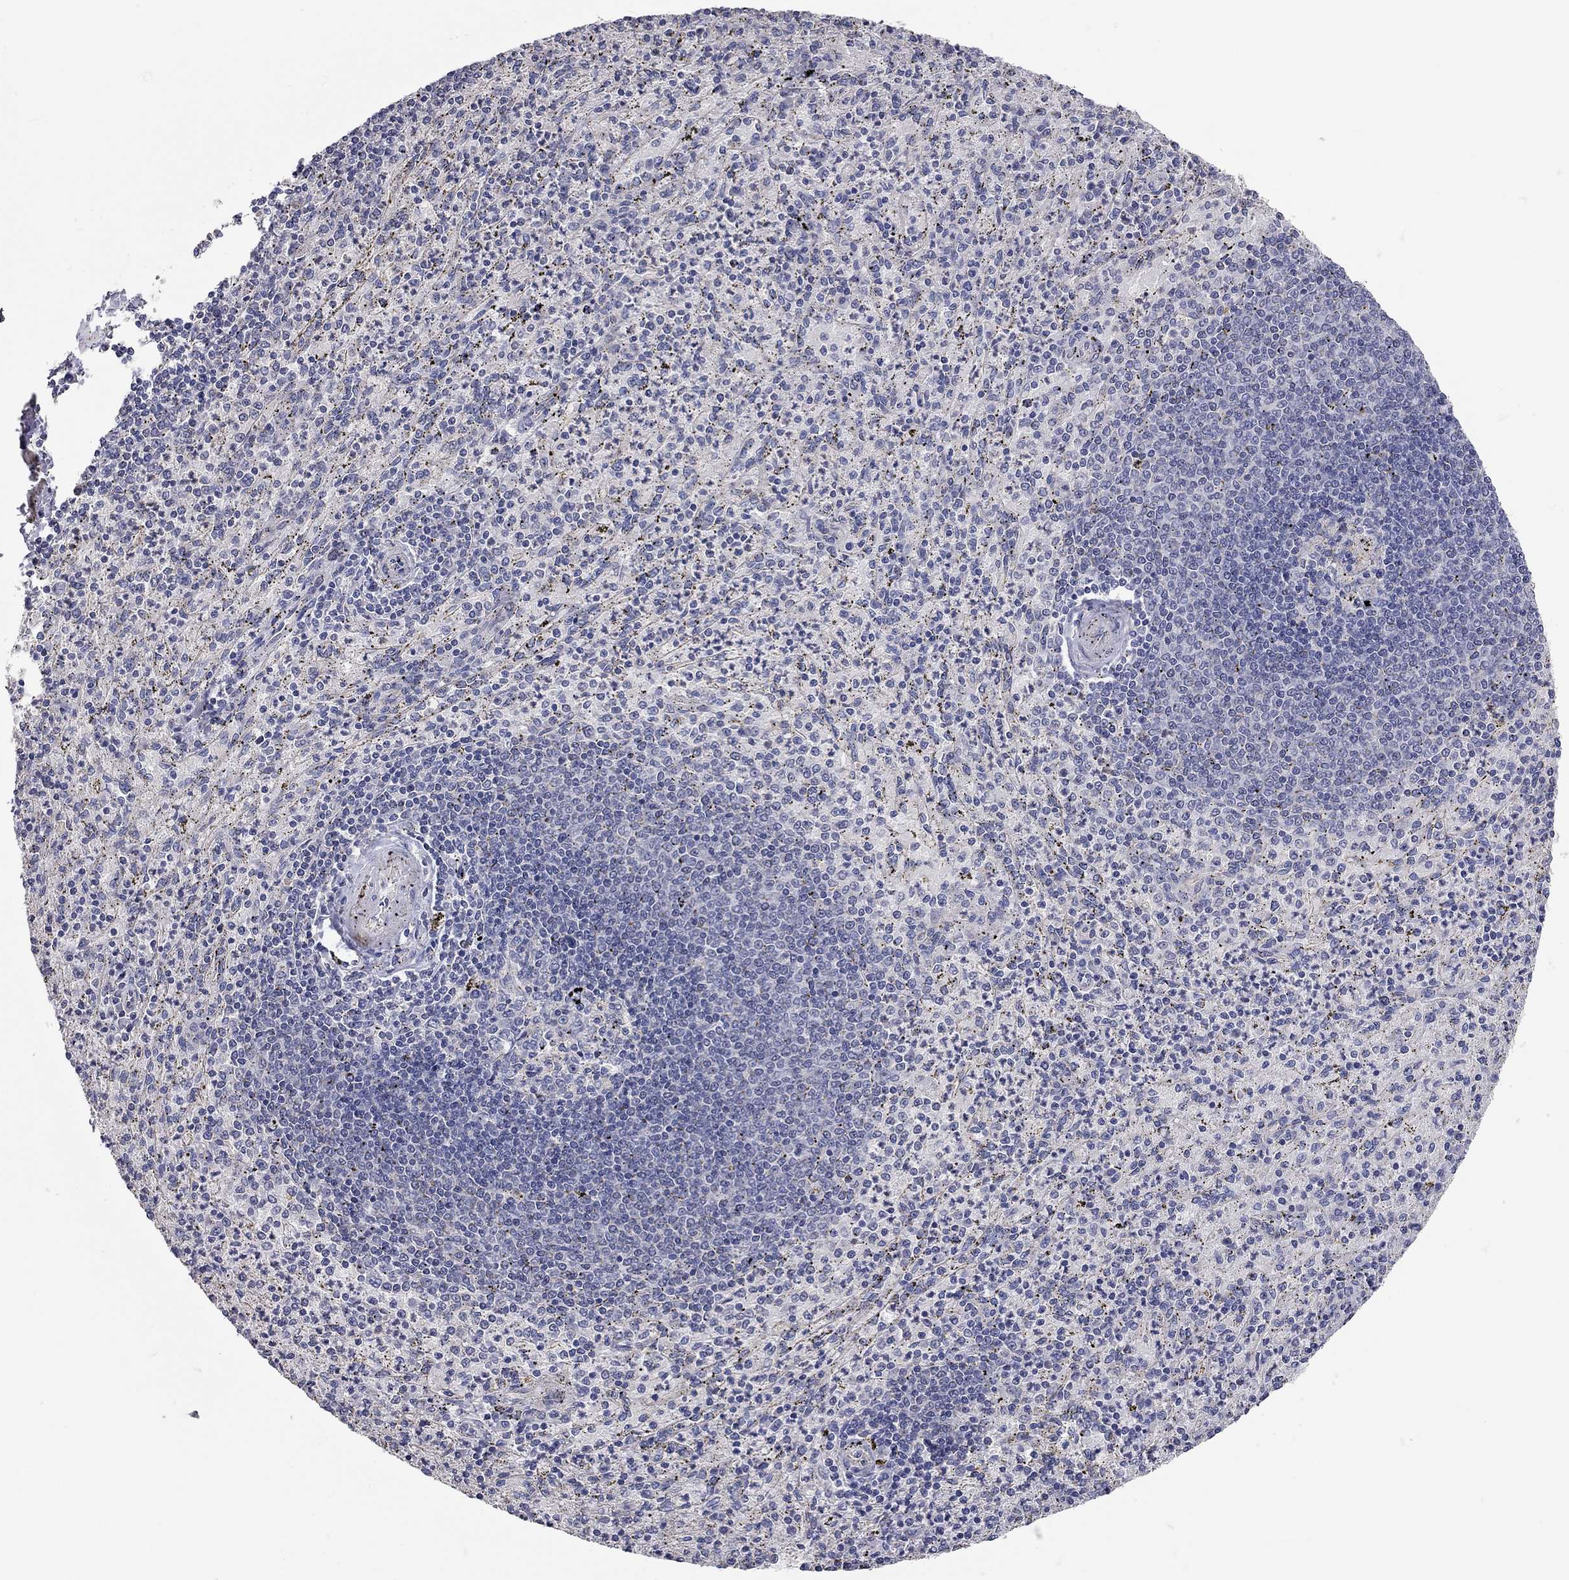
{"staining": {"intensity": "negative", "quantity": "none", "location": "none"}, "tissue": "spleen", "cell_type": "Cells in red pulp", "image_type": "normal", "snomed": [{"axis": "morphology", "description": "Normal tissue, NOS"}, {"axis": "topography", "description": "Spleen"}], "caption": "This is an immunohistochemistry photomicrograph of benign spleen. There is no expression in cells in red pulp.", "gene": "C10orf90", "patient": {"sex": "male", "age": 60}}